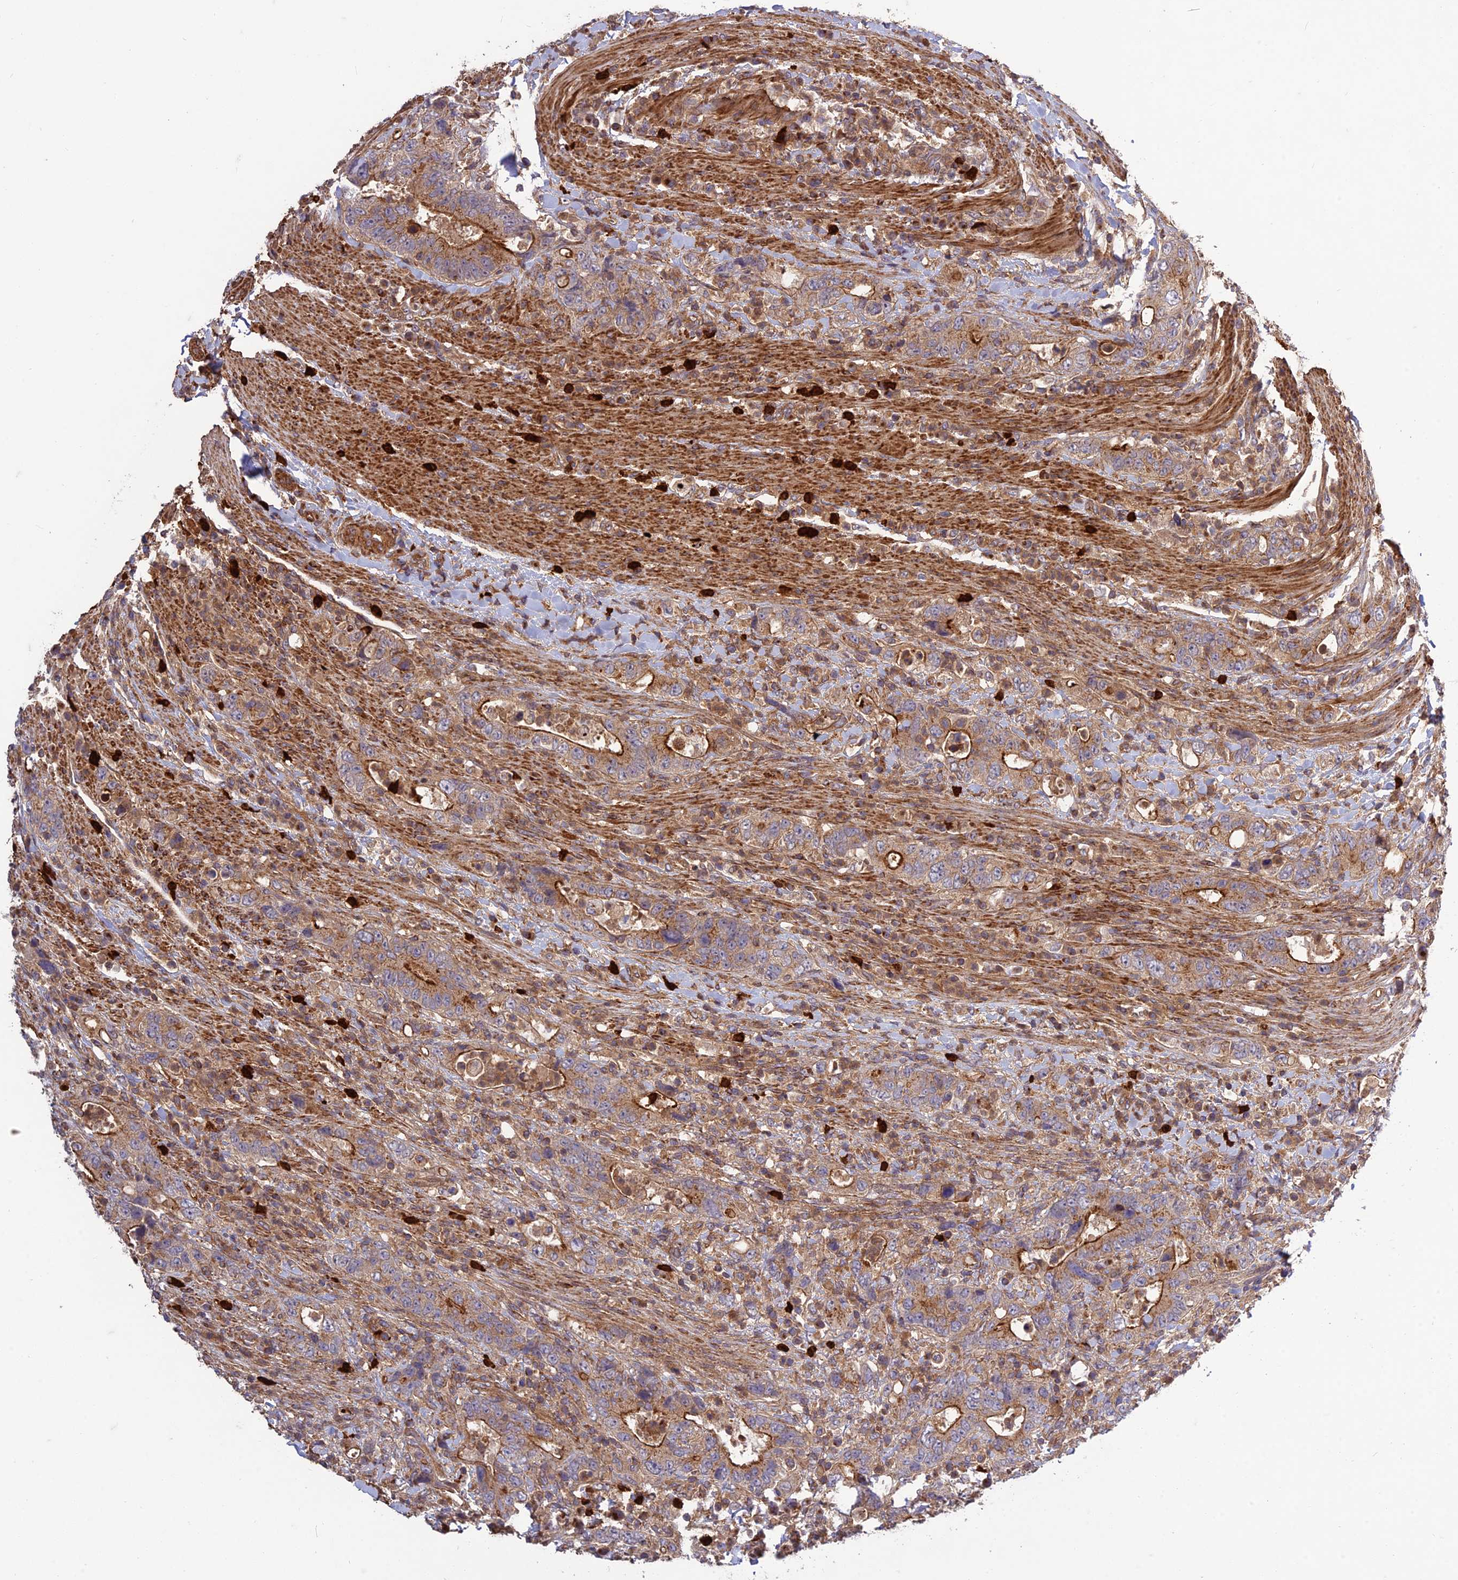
{"staining": {"intensity": "moderate", "quantity": "25%-75%", "location": "cytoplasmic/membranous"}, "tissue": "colorectal cancer", "cell_type": "Tumor cells", "image_type": "cancer", "snomed": [{"axis": "morphology", "description": "Adenocarcinoma, NOS"}, {"axis": "topography", "description": "Colon"}], "caption": "This is an image of immunohistochemistry (IHC) staining of colorectal cancer (adenocarcinoma), which shows moderate expression in the cytoplasmic/membranous of tumor cells.", "gene": "TMEM131L", "patient": {"sex": "female", "age": 75}}